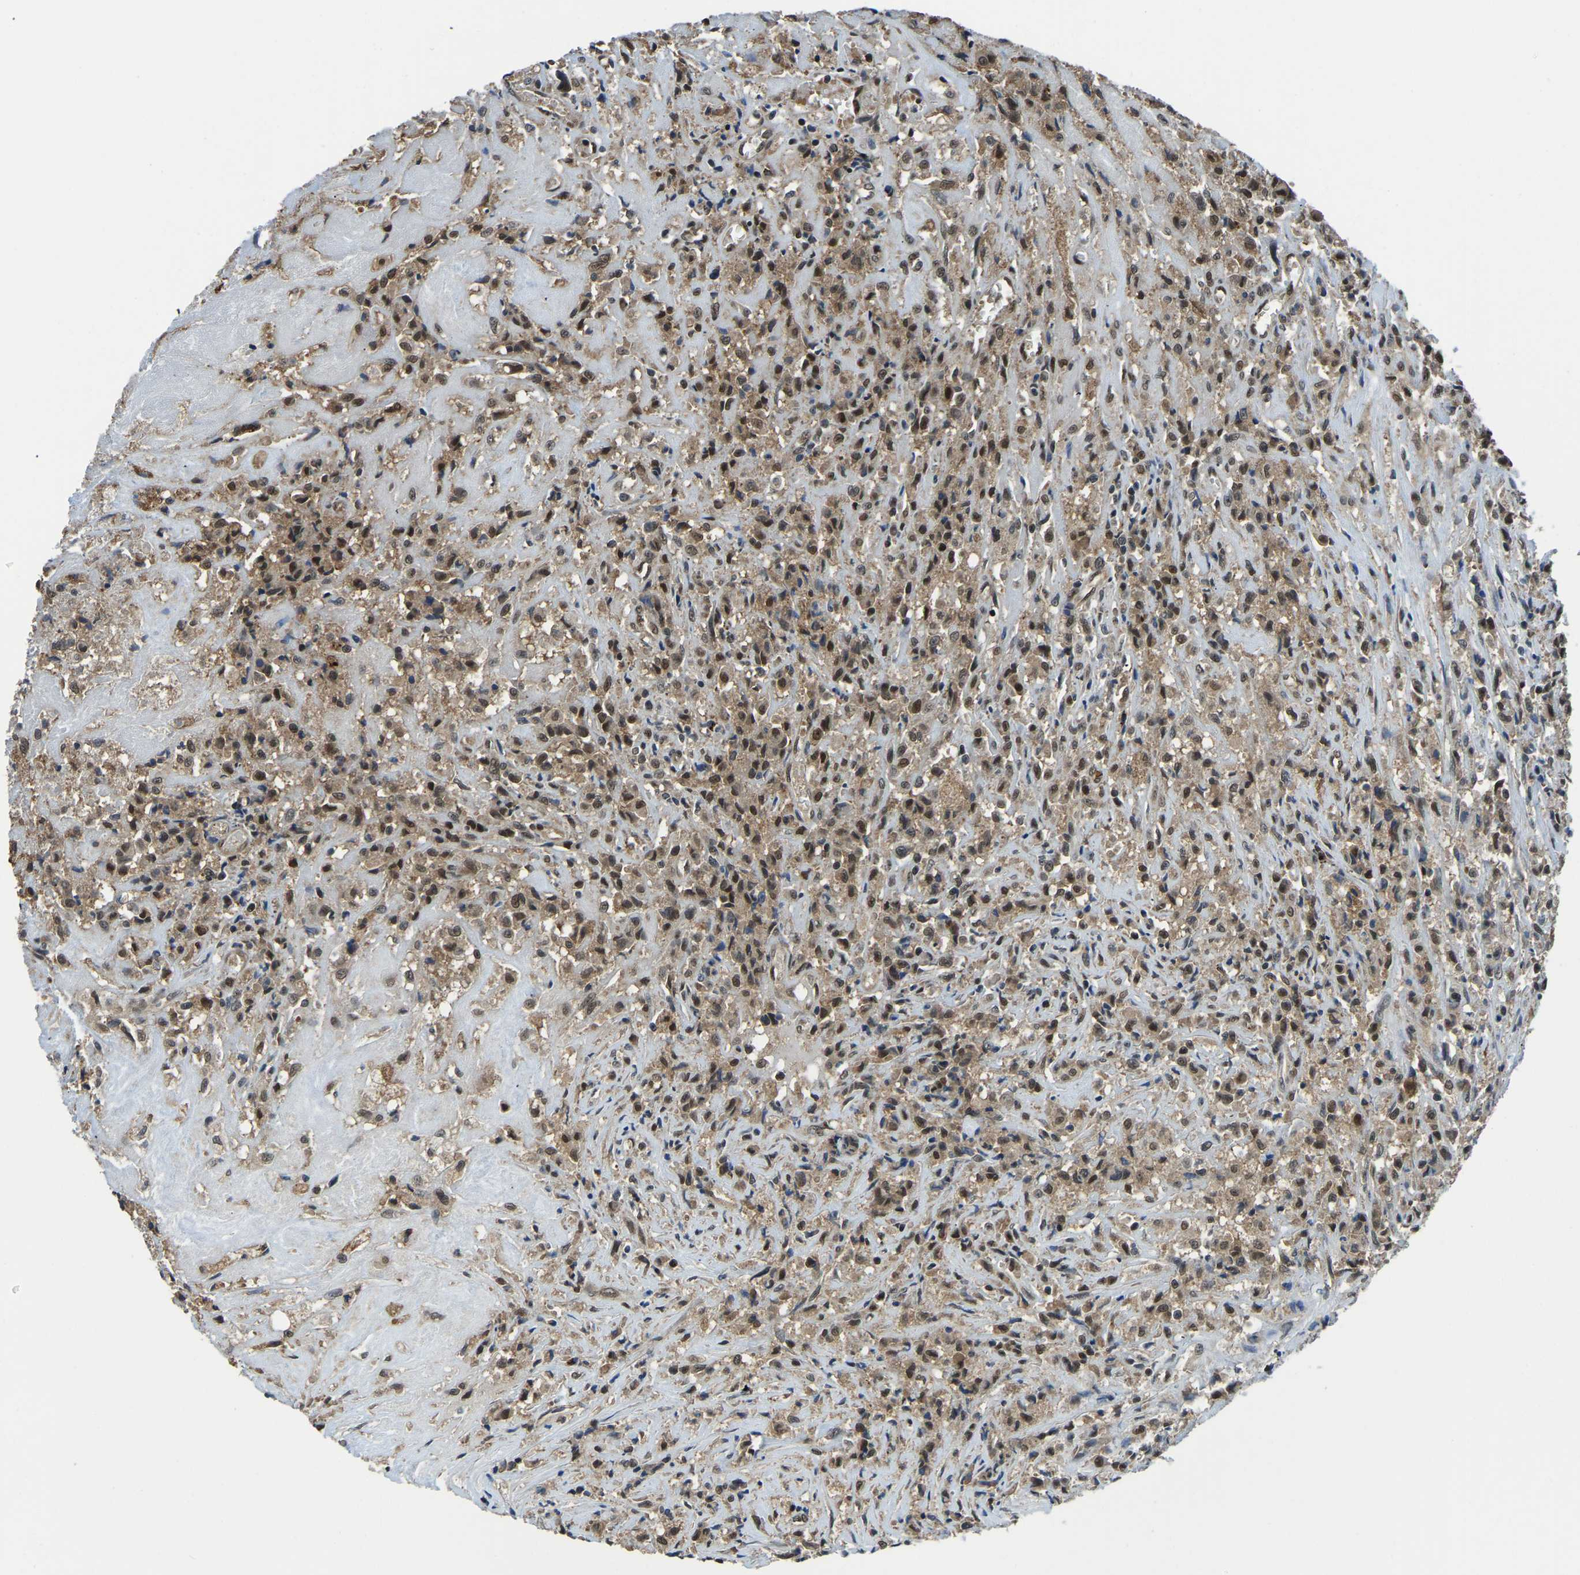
{"staining": {"intensity": "moderate", "quantity": ">75%", "location": "cytoplasmic/membranous,nuclear"}, "tissue": "testis cancer", "cell_type": "Tumor cells", "image_type": "cancer", "snomed": [{"axis": "morphology", "description": "Carcinoma, Embryonal, NOS"}, {"axis": "topography", "description": "Testis"}], "caption": "High-power microscopy captured an IHC histopathology image of testis cancer (embryonal carcinoma), revealing moderate cytoplasmic/membranous and nuclear positivity in about >75% of tumor cells. (DAB IHC with brightfield microscopy, high magnification).", "gene": "DFFA", "patient": {"sex": "male", "age": 2}}